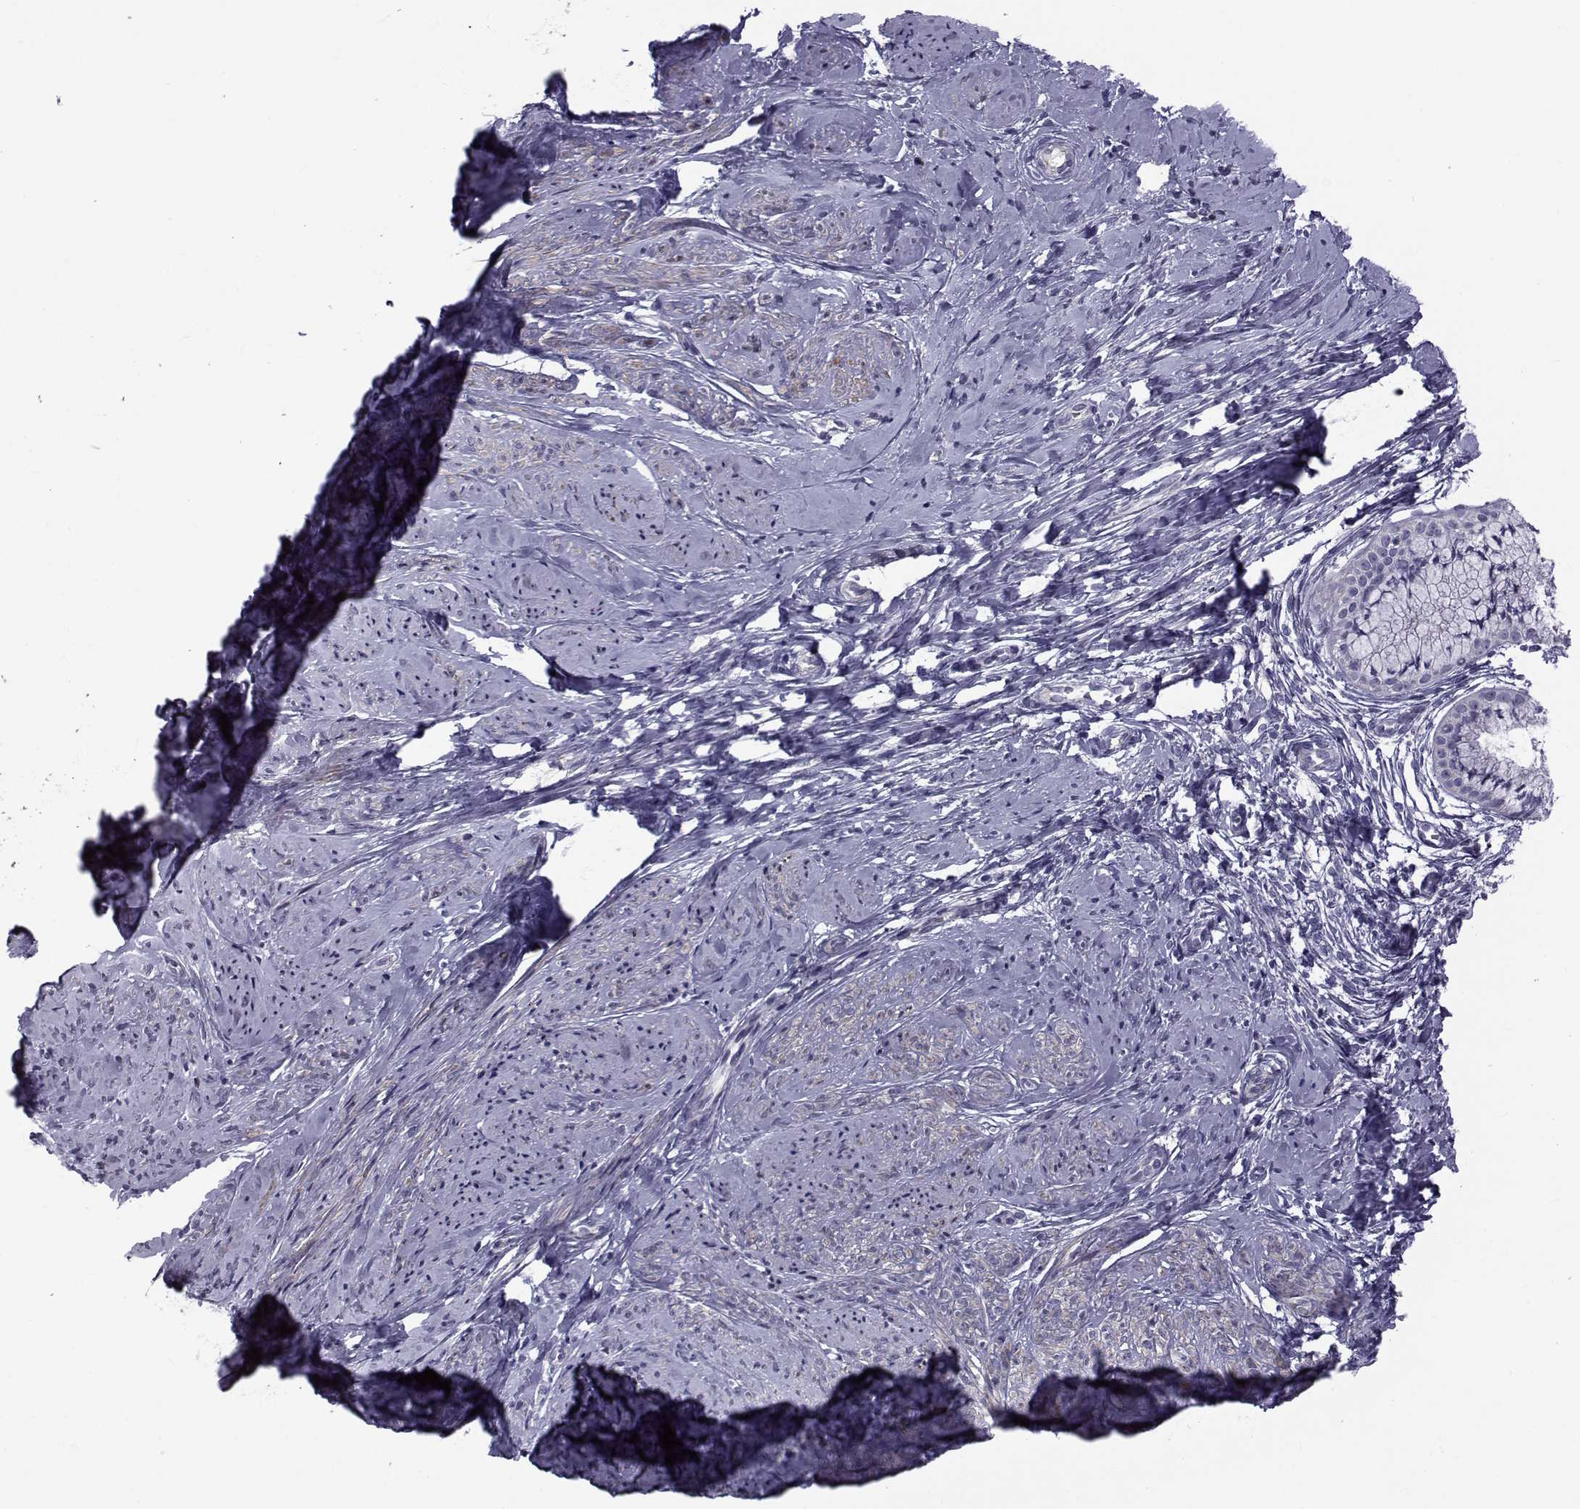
{"staining": {"intensity": "moderate", "quantity": "25%-75%", "location": "cytoplasmic/membranous"}, "tissue": "smooth muscle", "cell_type": "Smooth muscle cells", "image_type": "normal", "snomed": [{"axis": "morphology", "description": "Normal tissue, NOS"}, {"axis": "topography", "description": "Smooth muscle"}], "caption": "Smooth muscle stained for a protein displays moderate cytoplasmic/membranous positivity in smooth muscle cells. (Brightfield microscopy of DAB IHC at high magnification).", "gene": "LRRC27", "patient": {"sex": "female", "age": 48}}